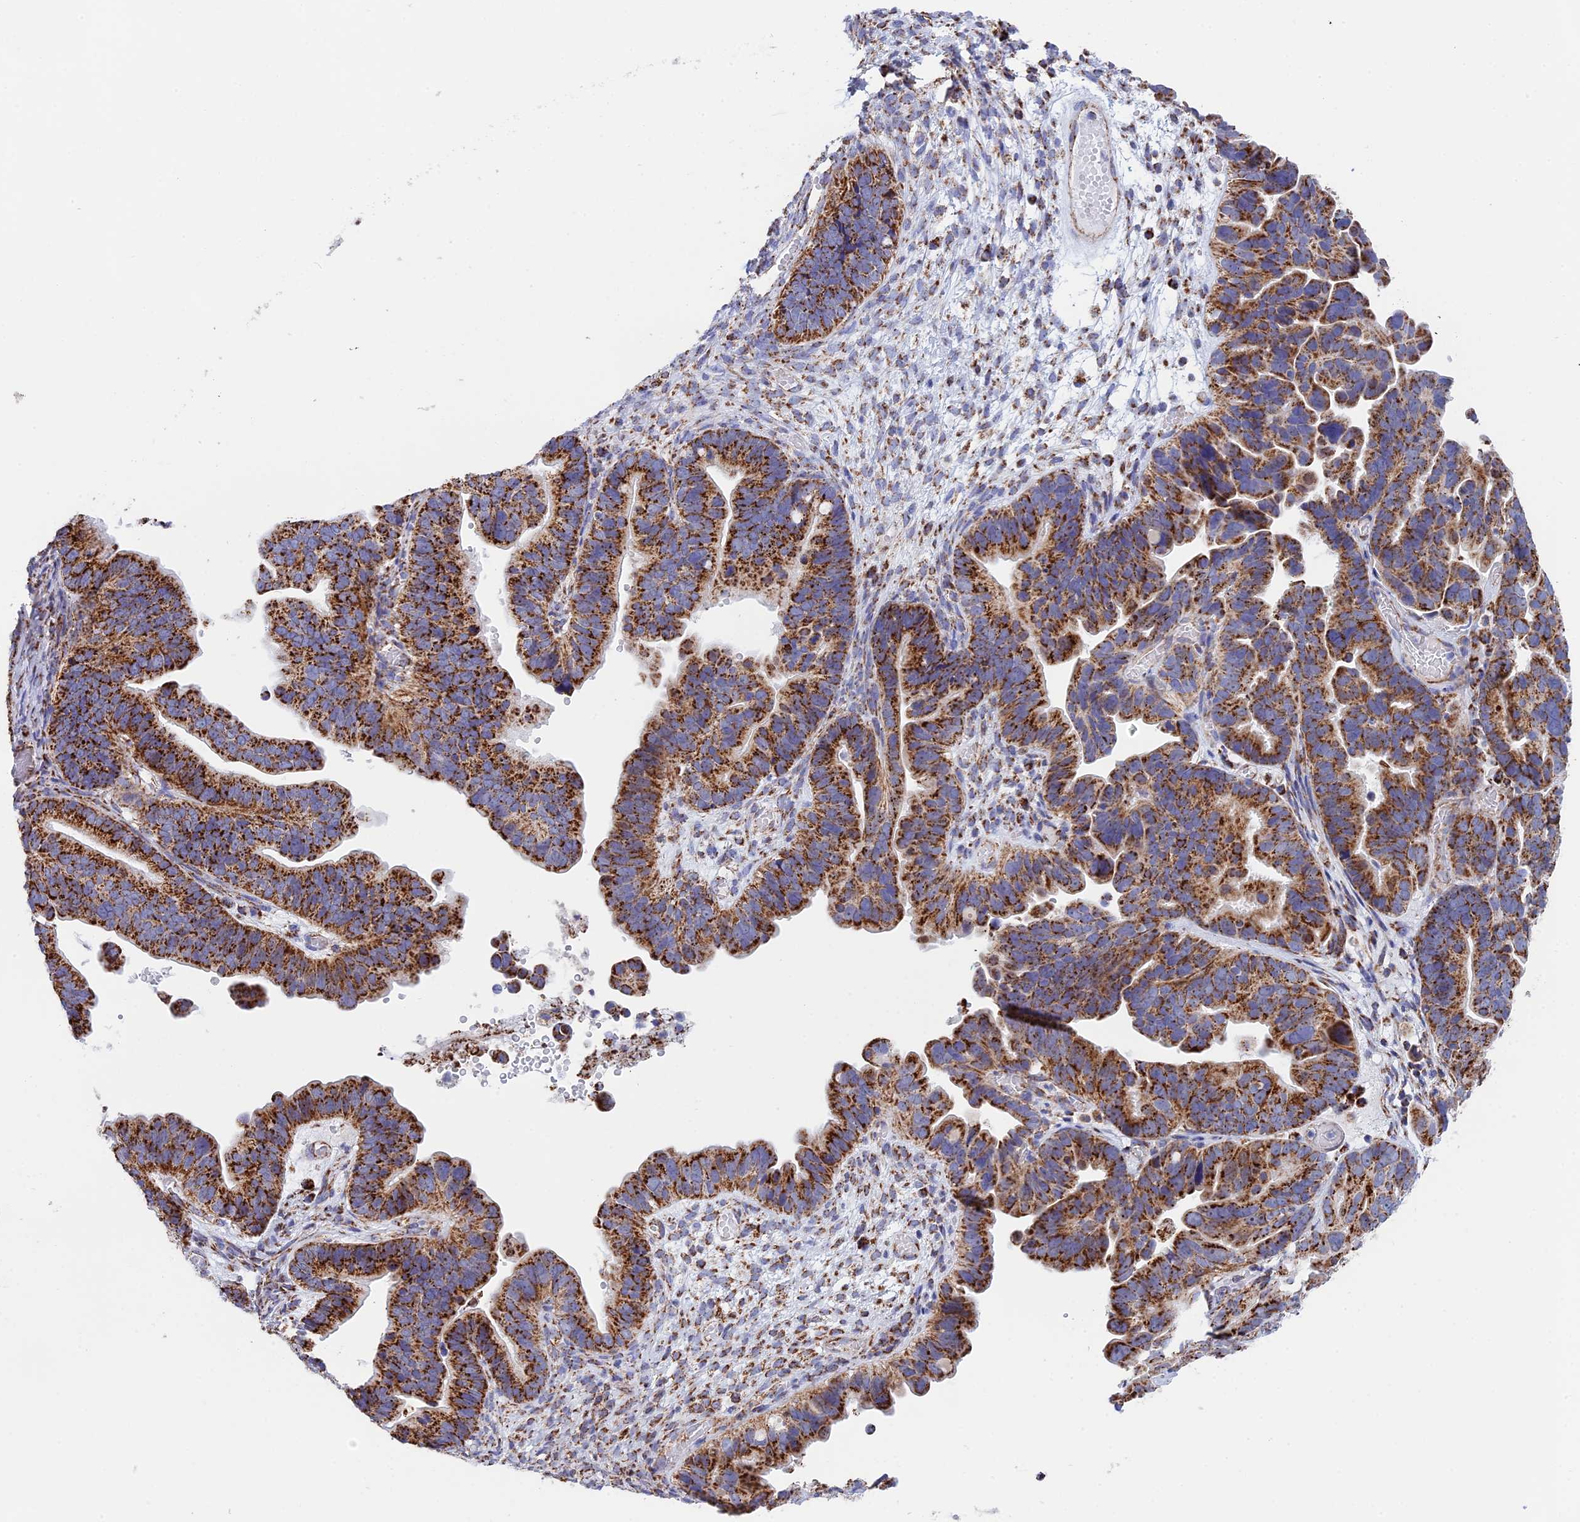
{"staining": {"intensity": "strong", "quantity": ">75%", "location": "cytoplasmic/membranous"}, "tissue": "ovarian cancer", "cell_type": "Tumor cells", "image_type": "cancer", "snomed": [{"axis": "morphology", "description": "Cystadenocarcinoma, serous, NOS"}, {"axis": "topography", "description": "Ovary"}], "caption": "The micrograph shows a brown stain indicating the presence of a protein in the cytoplasmic/membranous of tumor cells in ovarian cancer (serous cystadenocarcinoma).", "gene": "NDUFA5", "patient": {"sex": "female", "age": 56}}